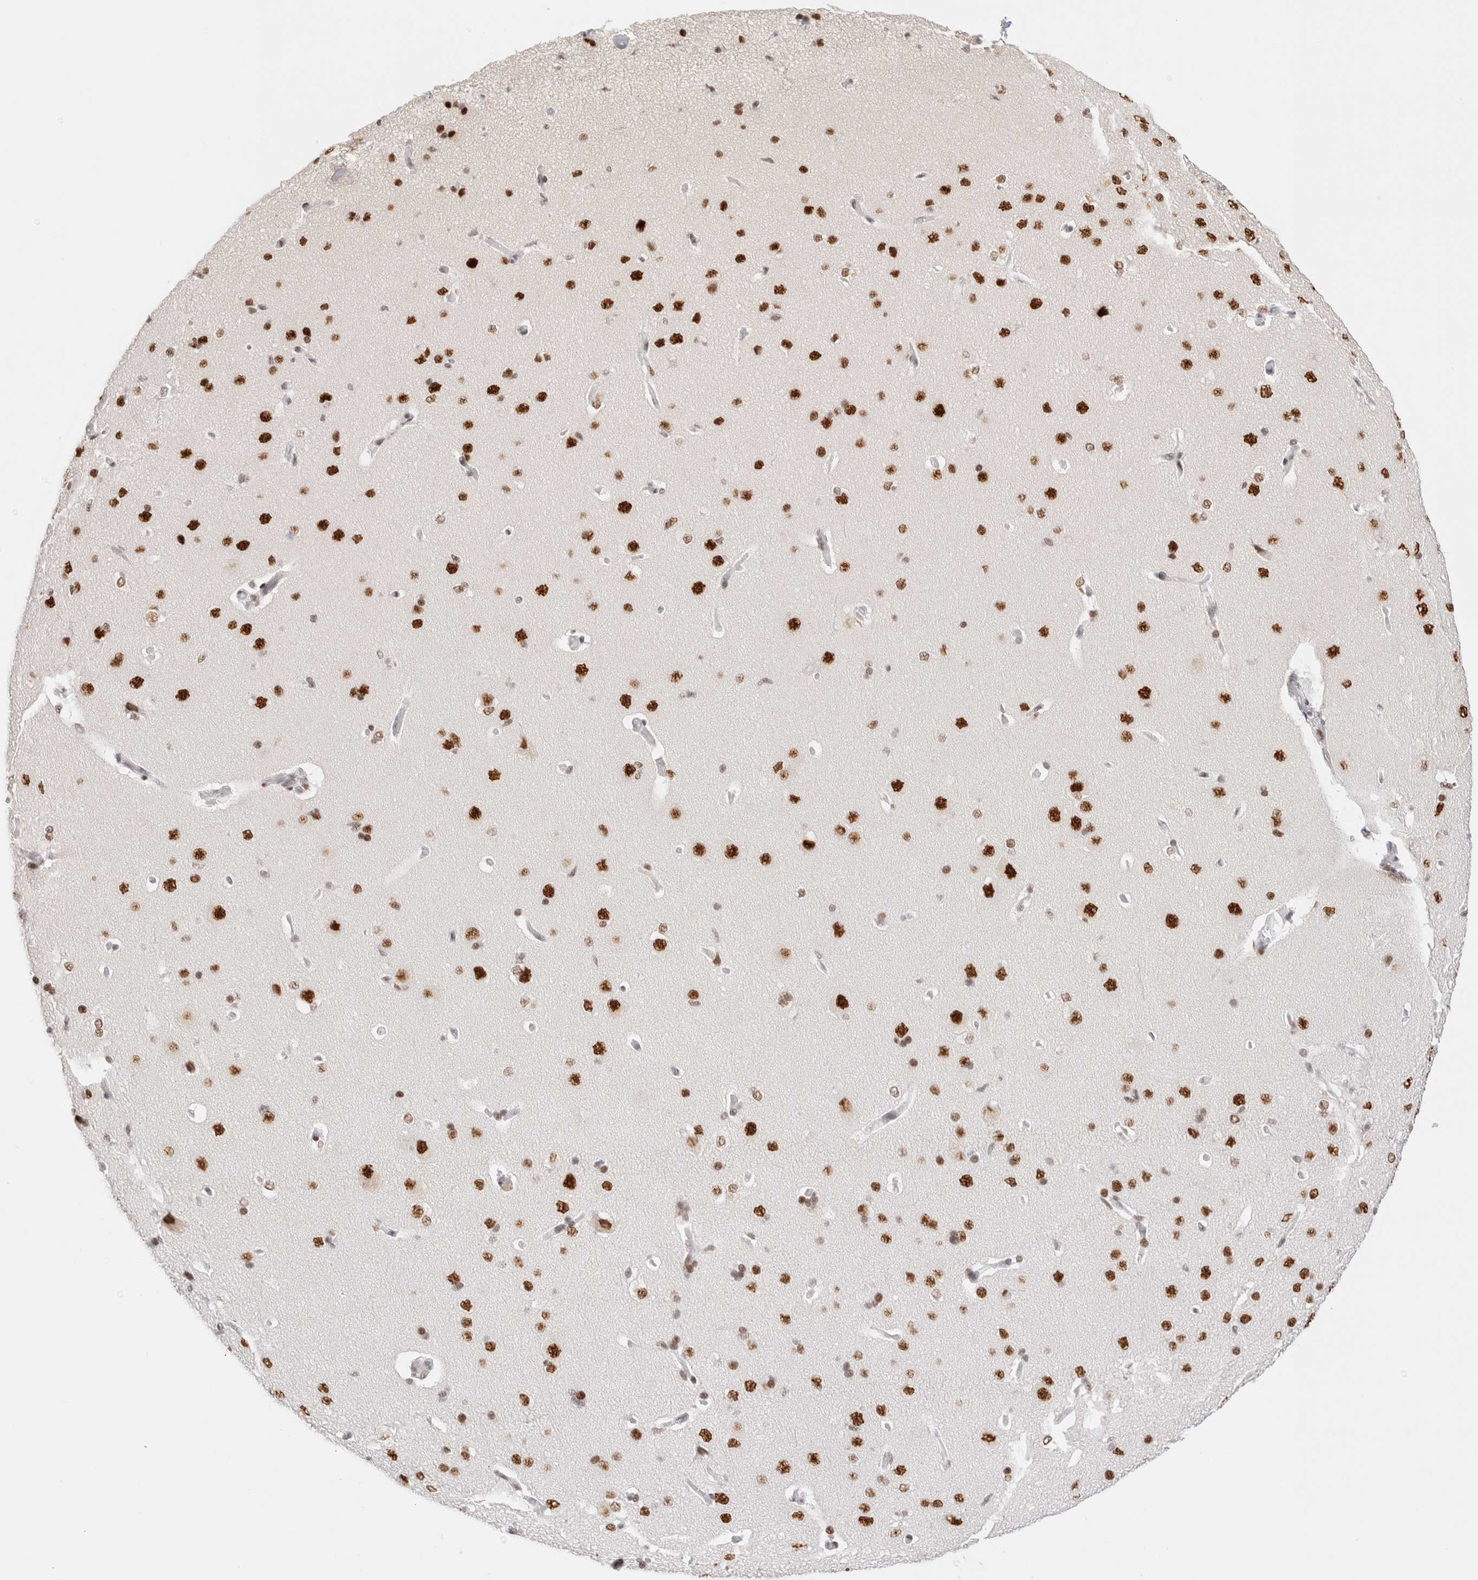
{"staining": {"intensity": "moderate", "quantity": ">75%", "location": "nuclear"}, "tissue": "cerebral cortex", "cell_type": "Endothelial cells", "image_type": "normal", "snomed": [{"axis": "morphology", "description": "Normal tissue, NOS"}, {"axis": "topography", "description": "Cerebral cortex"}], "caption": "Moderate nuclear positivity is present in about >75% of endothelial cells in benign cerebral cortex.", "gene": "ZNF282", "patient": {"sex": "male", "age": 62}}